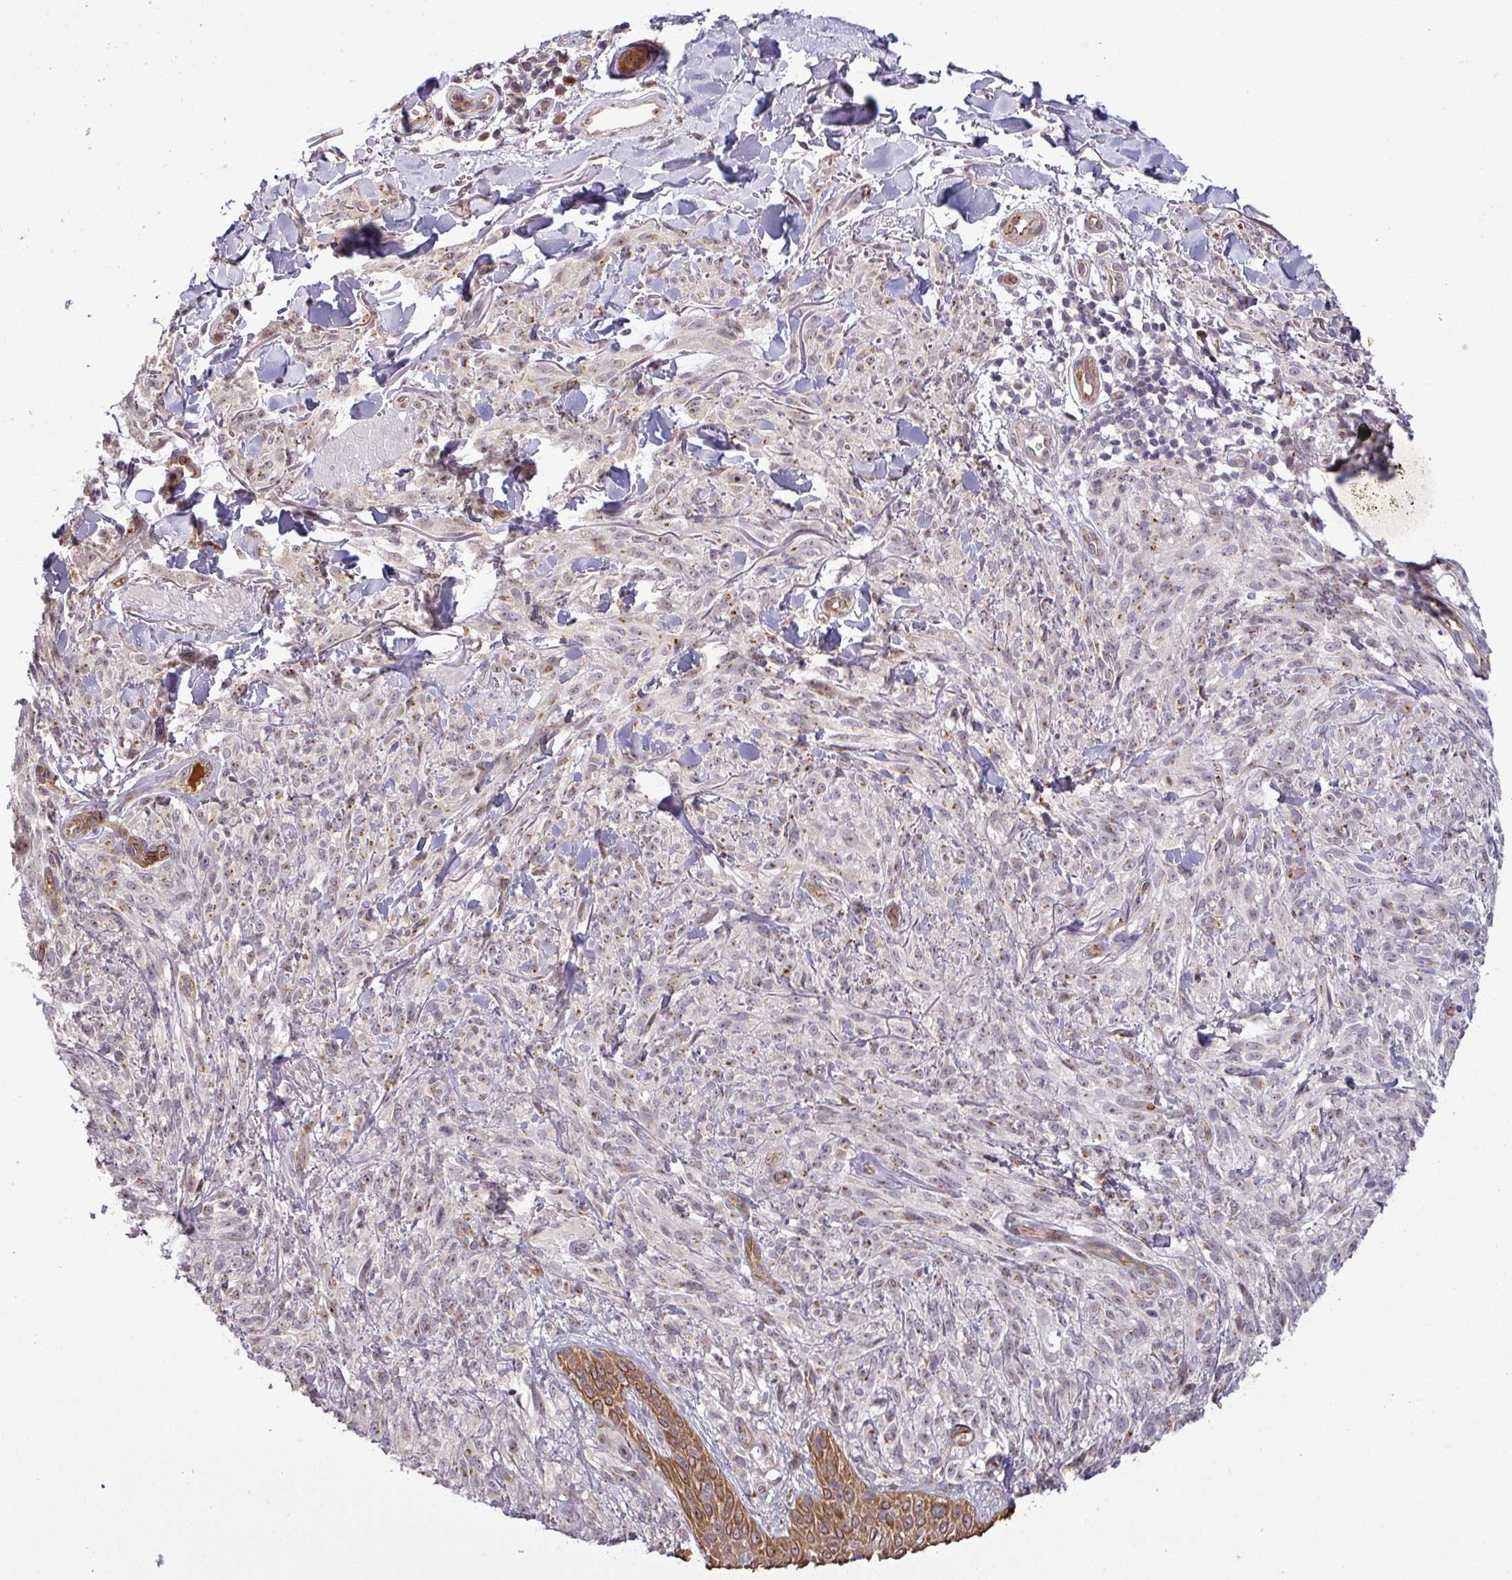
{"staining": {"intensity": "weak", "quantity": "<25%", "location": "nuclear"}, "tissue": "melanoma", "cell_type": "Tumor cells", "image_type": "cancer", "snomed": [{"axis": "morphology", "description": "Malignant melanoma, NOS"}, {"axis": "topography", "description": "Skin of forearm"}], "caption": "Malignant melanoma stained for a protein using immunohistochemistry reveals no staining tumor cells.", "gene": "PCDH1", "patient": {"sex": "female", "age": 65}}